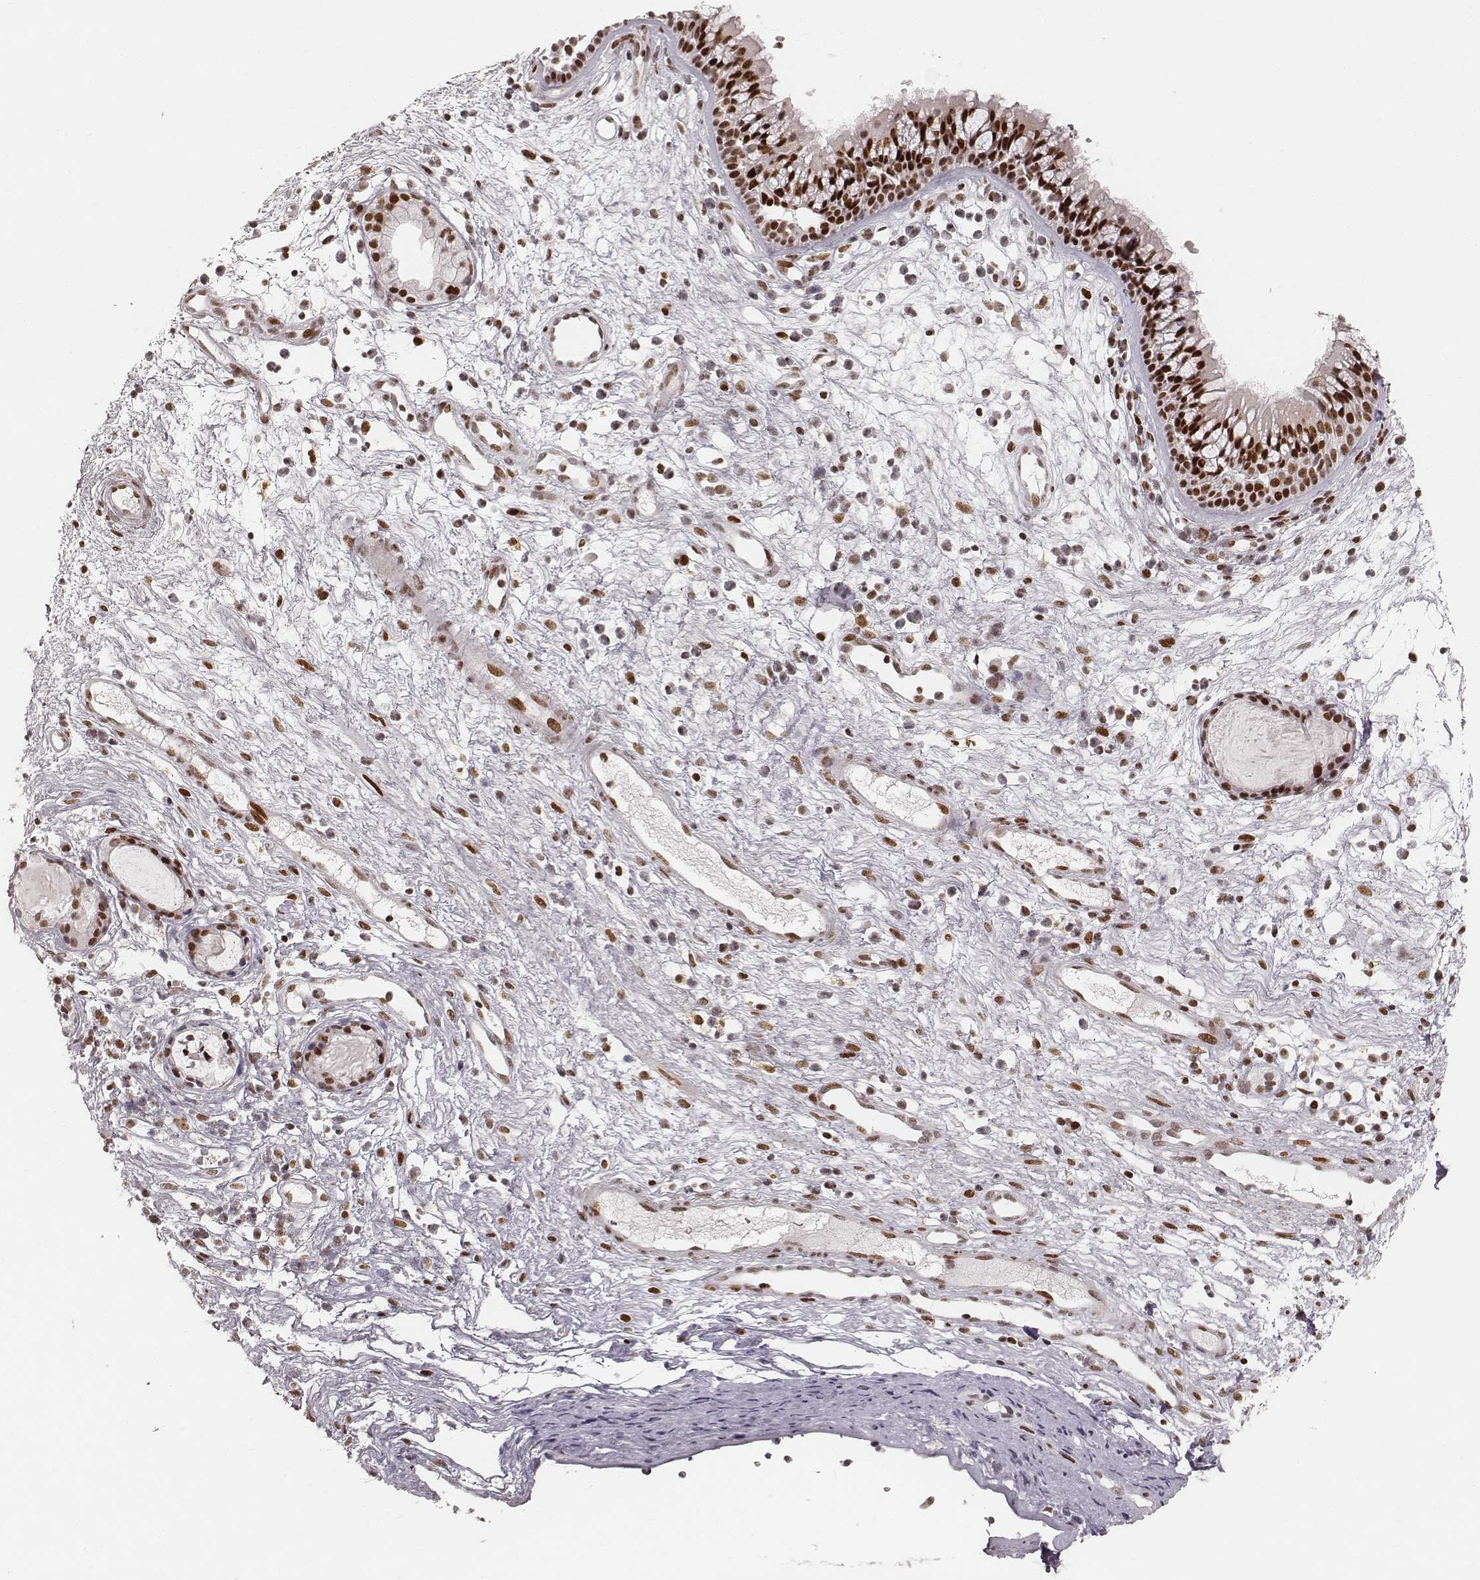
{"staining": {"intensity": "strong", "quantity": ">75%", "location": "nuclear"}, "tissue": "nasopharynx", "cell_type": "Respiratory epithelial cells", "image_type": "normal", "snomed": [{"axis": "morphology", "description": "Normal tissue, NOS"}, {"axis": "topography", "description": "Nasopharynx"}], "caption": "Immunohistochemistry photomicrograph of normal nasopharynx stained for a protein (brown), which reveals high levels of strong nuclear expression in about >75% of respiratory epithelial cells.", "gene": "HNRNPC", "patient": {"sex": "male", "age": 77}}